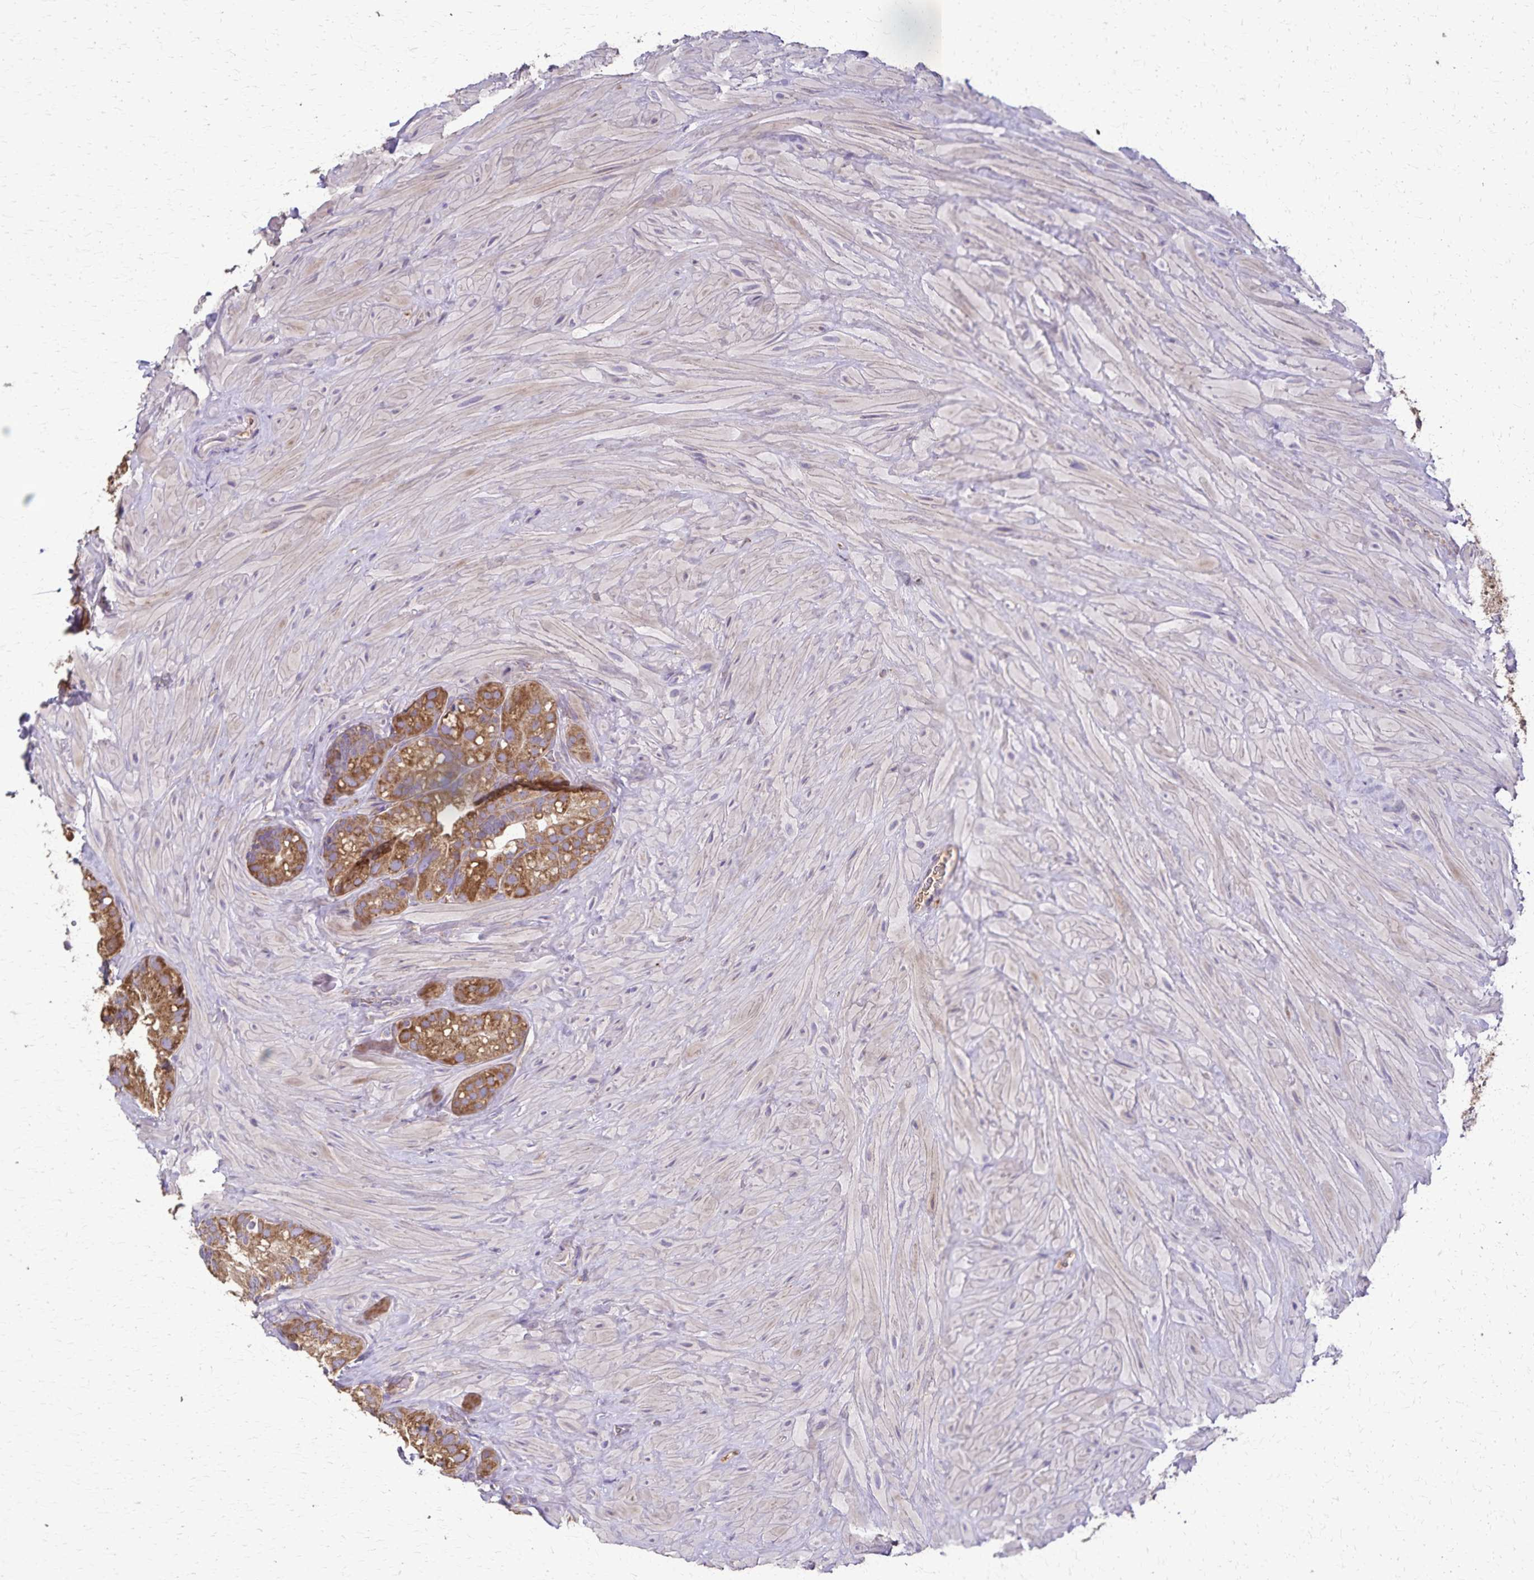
{"staining": {"intensity": "moderate", "quantity": ">75%", "location": "cytoplasmic/membranous"}, "tissue": "seminal vesicle", "cell_type": "Glandular cells", "image_type": "normal", "snomed": [{"axis": "morphology", "description": "Normal tissue, NOS"}, {"axis": "topography", "description": "Seminal veicle"}], "caption": "Immunohistochemical staining of unremarkable human seminal vesicle reveals moderate cytoplasmic/membranous protein positivity in about >75% of glandular cells.", "gene": "RNF10", "patient": {"sex": "male", "age": 60}}